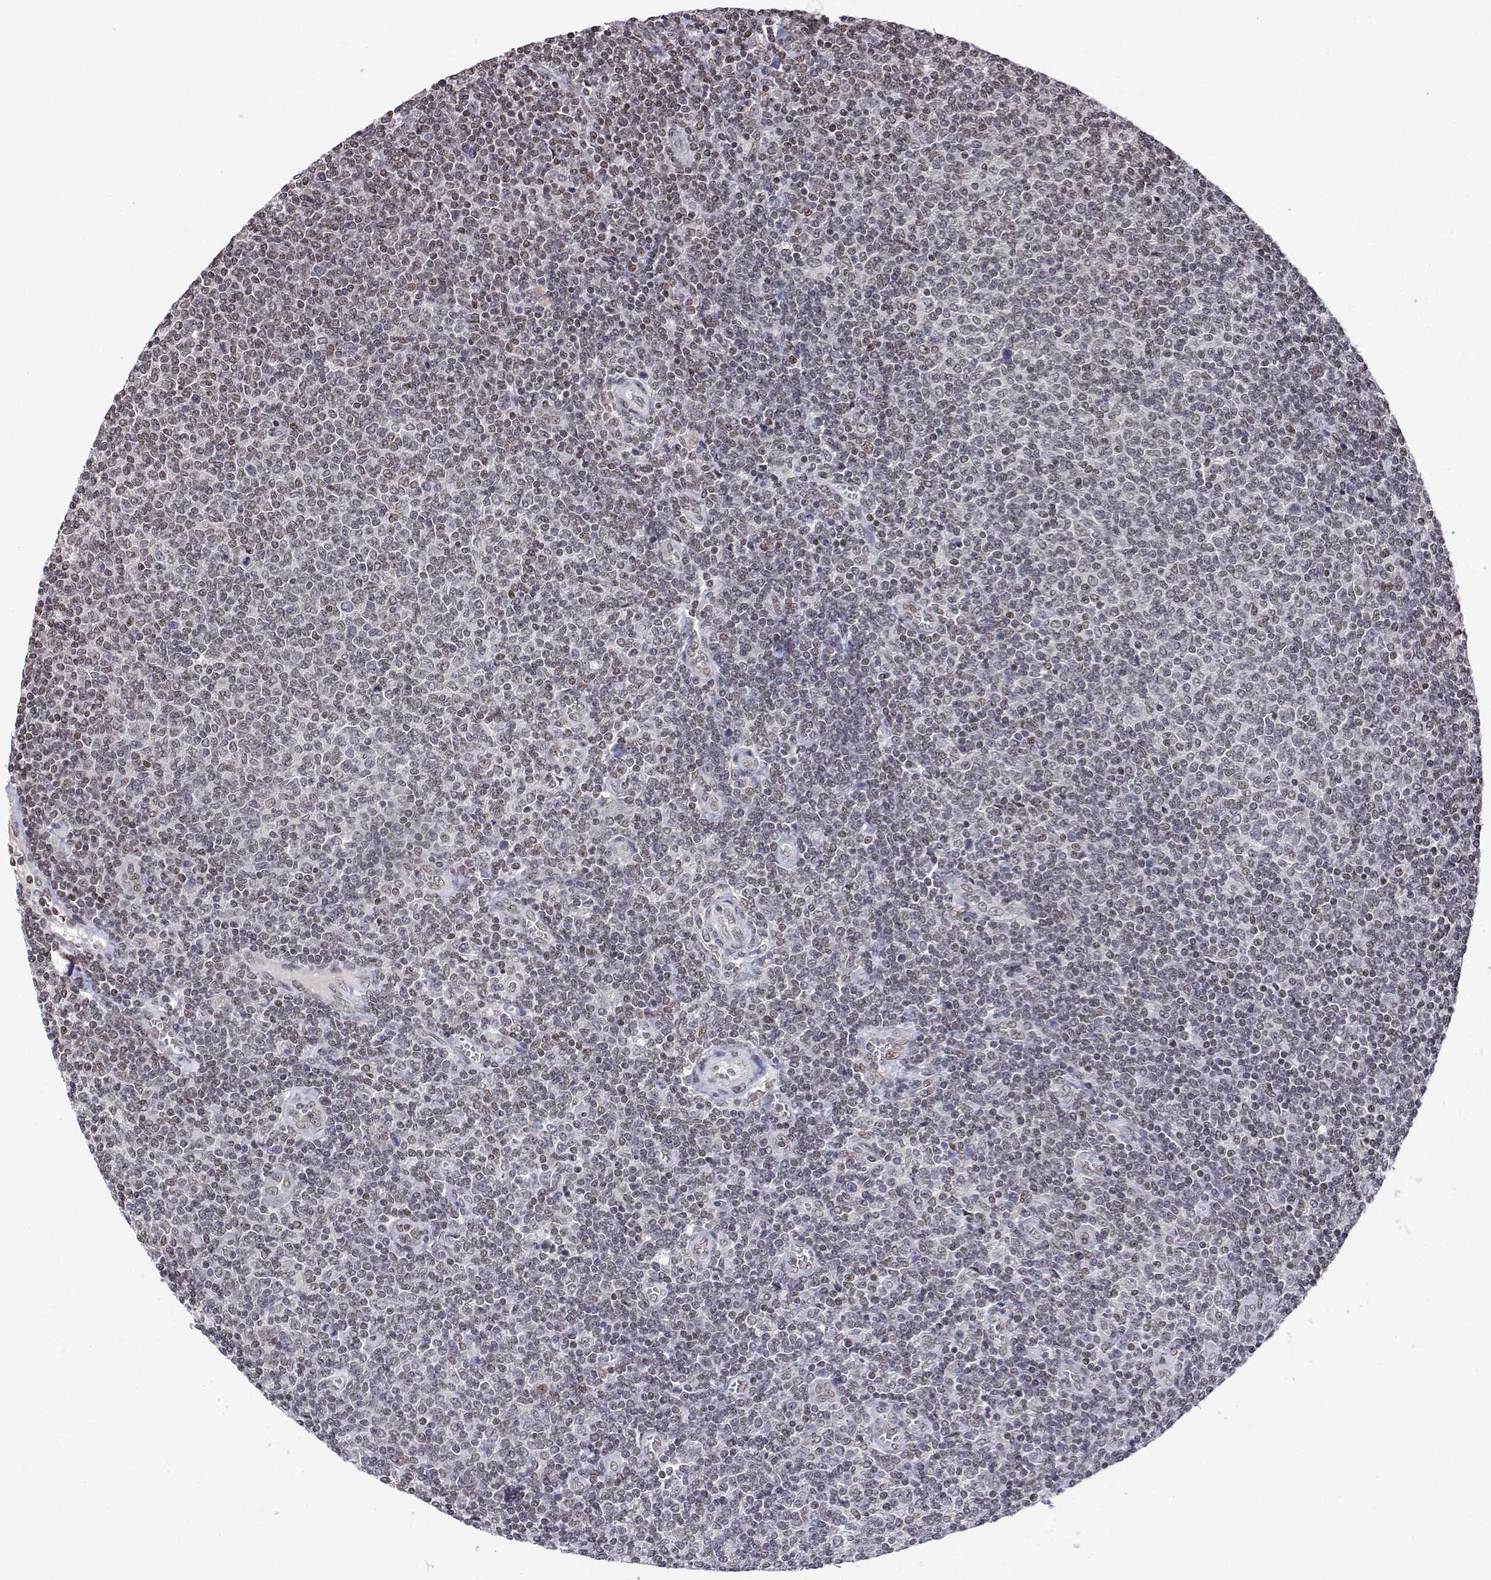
{"staining": {"intensity": "weak", "quantity": "25%-75%", "location": "nuclear"}, "tissue": "lymphoma", "cell_type": "Tumor cells", "image_type": "cancer", "snomed": [{"axis": "morphology", "description": "Malignant lymphoma, non-Hodgkin's type, Low grade"}, {"axis": "topography", "description": "Lymph node"}], "caption": "Immunohistochemical staining of human lymphoma displays weak nuclear protein positivity in approximately 25%-75% of tumor cells. The protein of interest is stained brown, and the nuclei are stained in blue (DAB (3,3'-diaminobenzidine) IHC with brightfield microscopy, high magnification).", "gene": "XPC", "patient": {"sex": "male", "age": 52}}